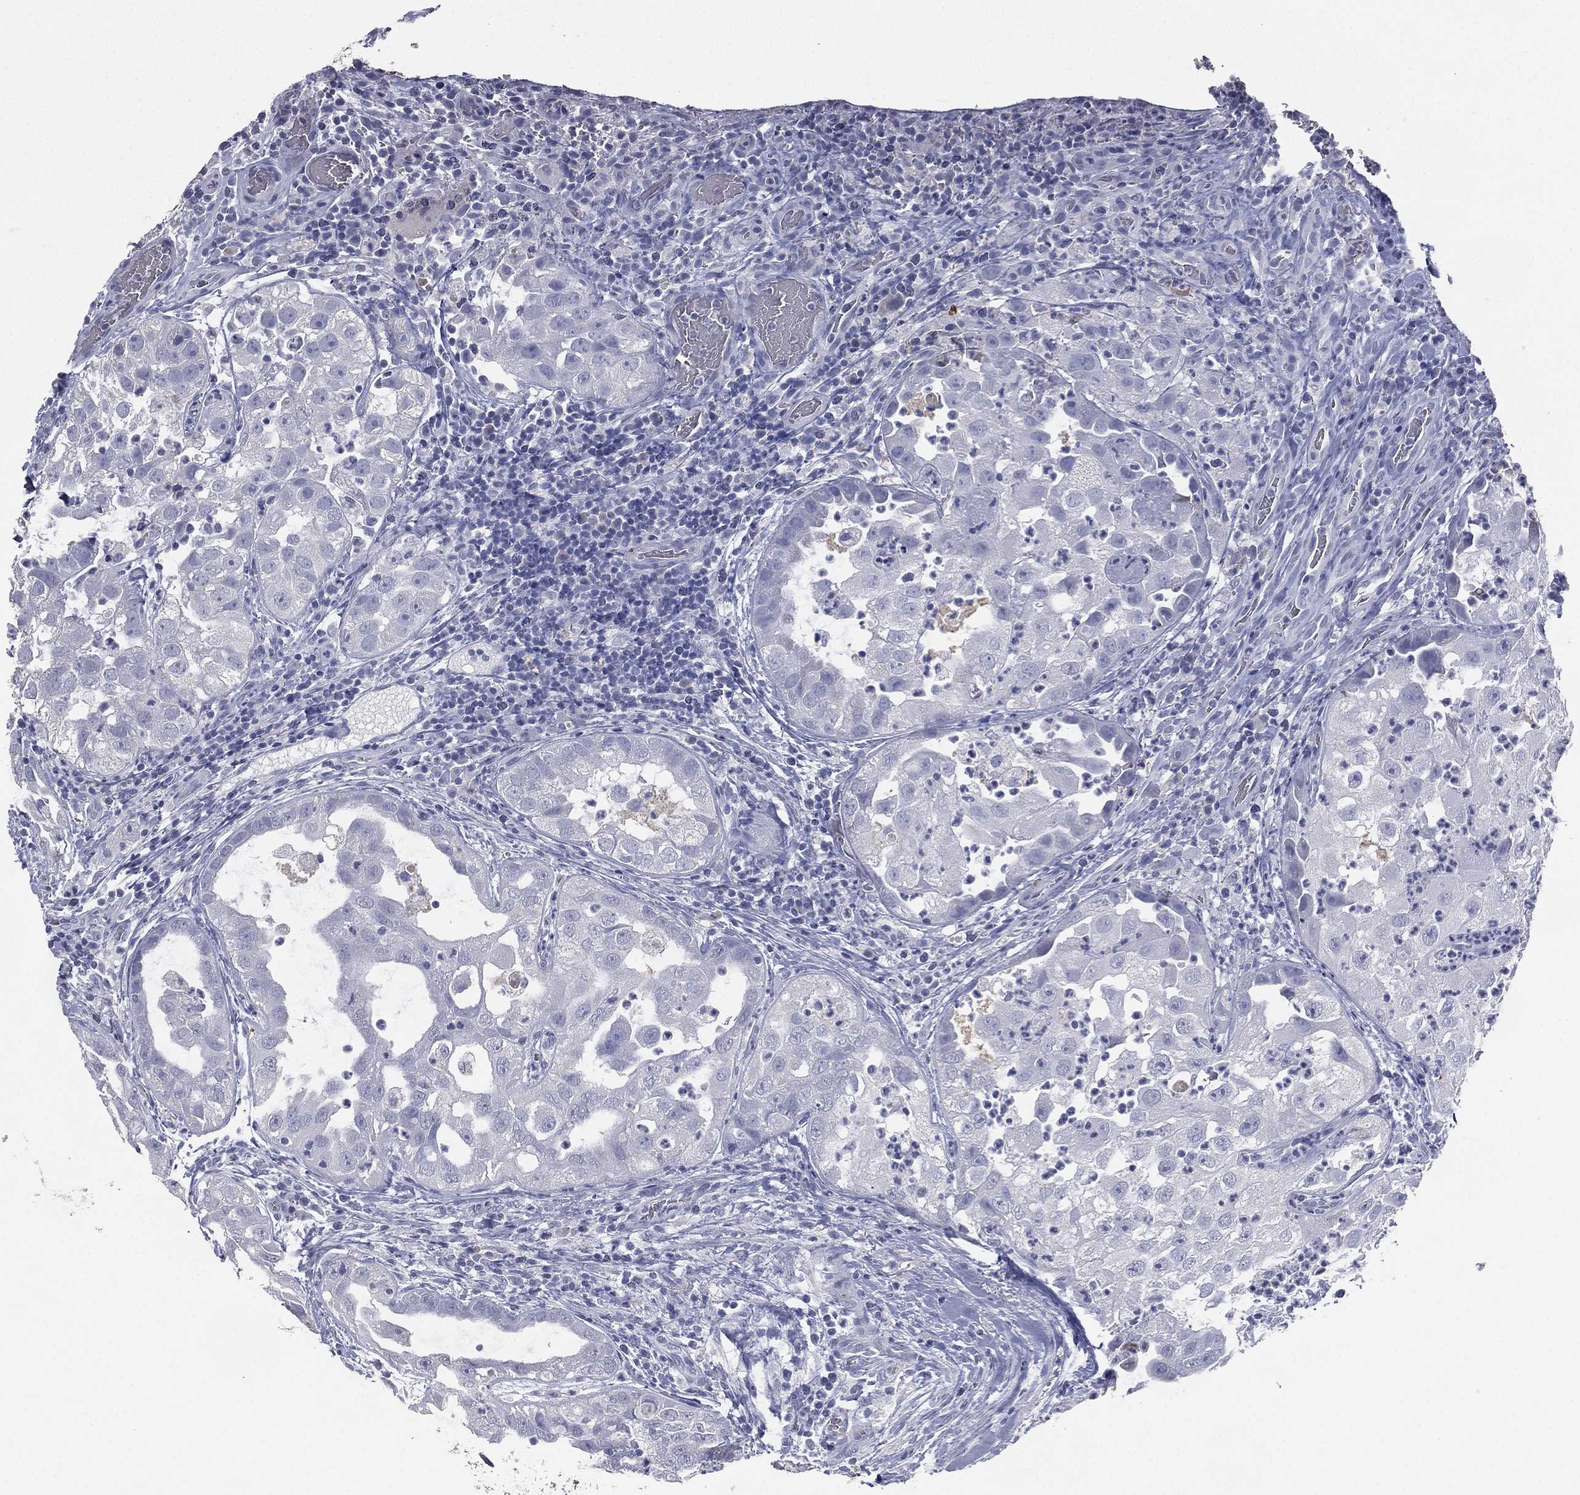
{"staining": {"intensity": "negative", "quantity": "none", "location": "none"}, "tissue": "urothelial cancer", "cell_type": "Tumor cells", "image_type": "cancer", "snomed": [{"axis": "morphology", "description": "Urothelial carcinoma, High grade"}, {"axis": "topography", "description": "Urinary bladder"}], "caption": "DAB immunohistochemical staining of high-grade urothelial carcinoma demonstrates no significant positivity in tumor cells.", "gene": "ESX1", "patient": {"sex": "female", "age": 41}}